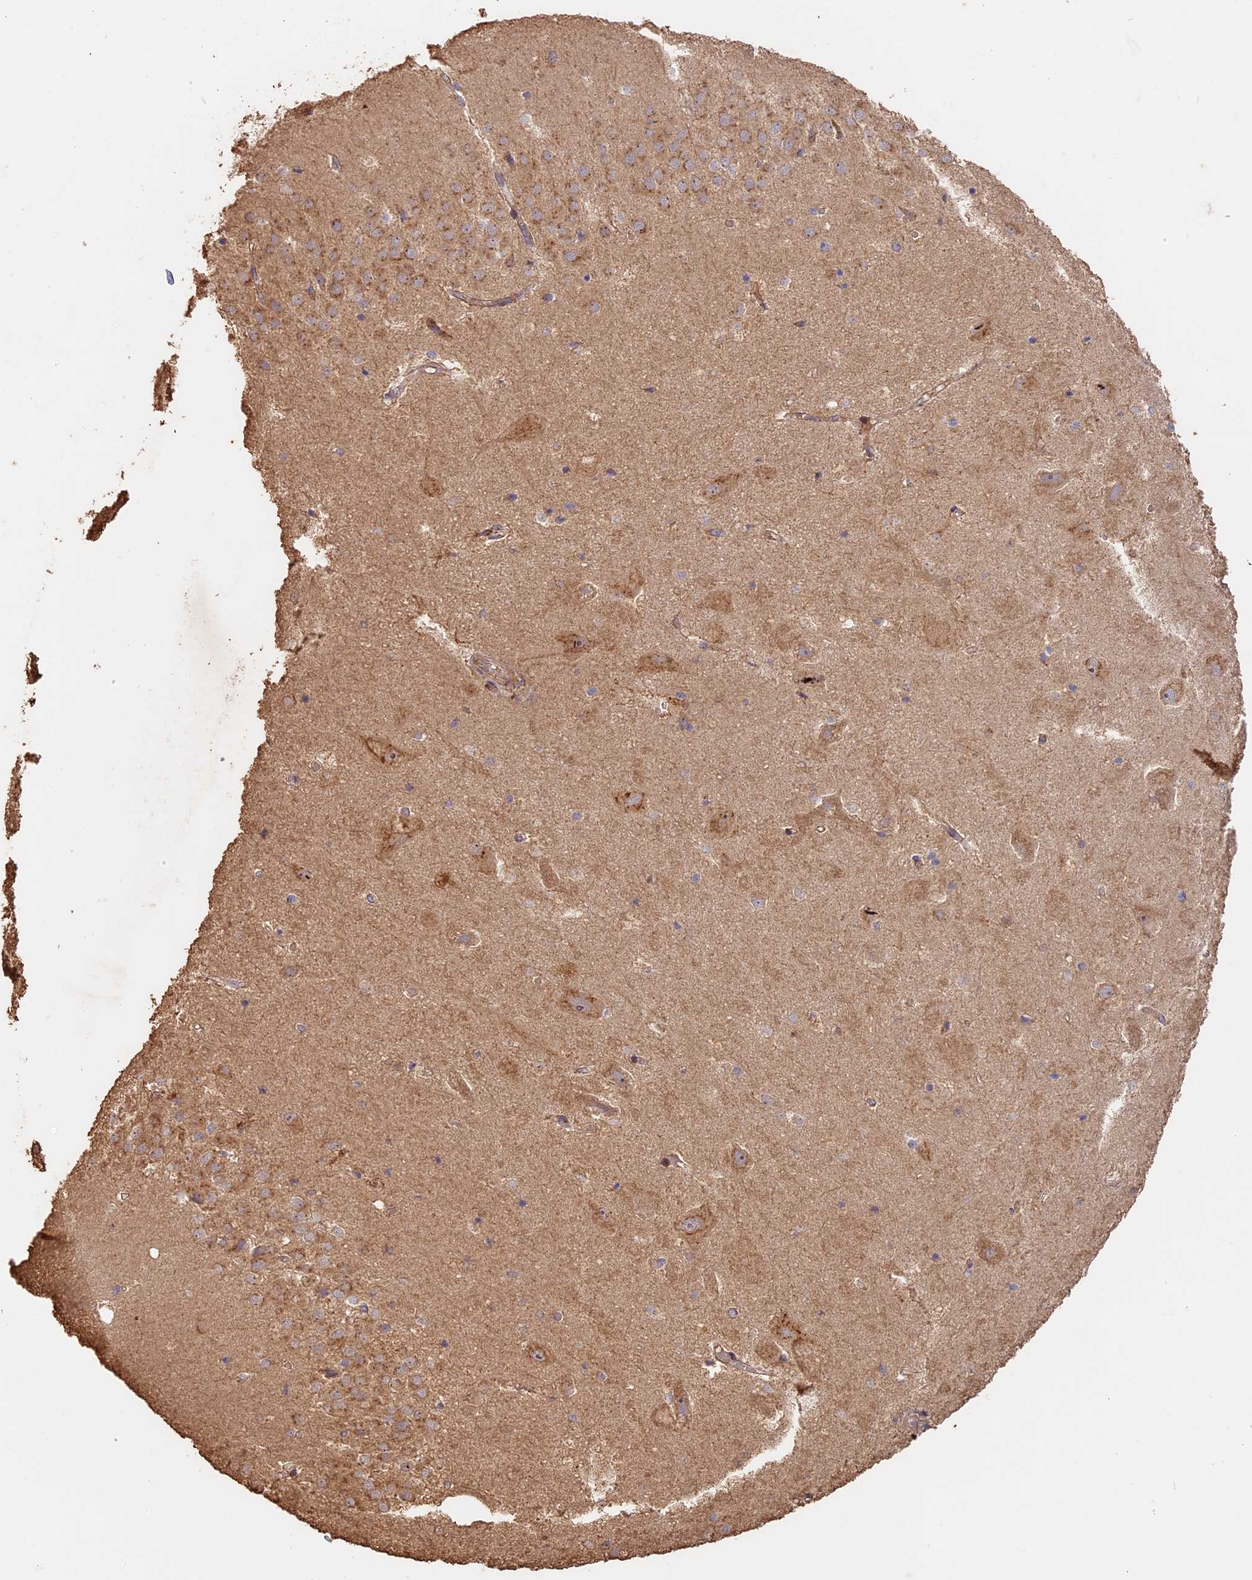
{"staining": {"intensity": "negative", "quantity": "none", "location": "none"}, "tissue": "hippocampus", "cell_type": "Glial cells", "image_type": "normal", "snomed": [{"axis": "morphology", "description": "Normal tissue, NOS"}, {"axis": "topography", "description": "Hippocampus"}], "caption": "This micrograph is of unremarkable hippocampus stained with immunohistochemistry to label a protein in brown with the nuclei are counter-stained blue. There is no expression in glial cells.", "gene": "STX16", "patient": {"sex": "female", "age": 52}}